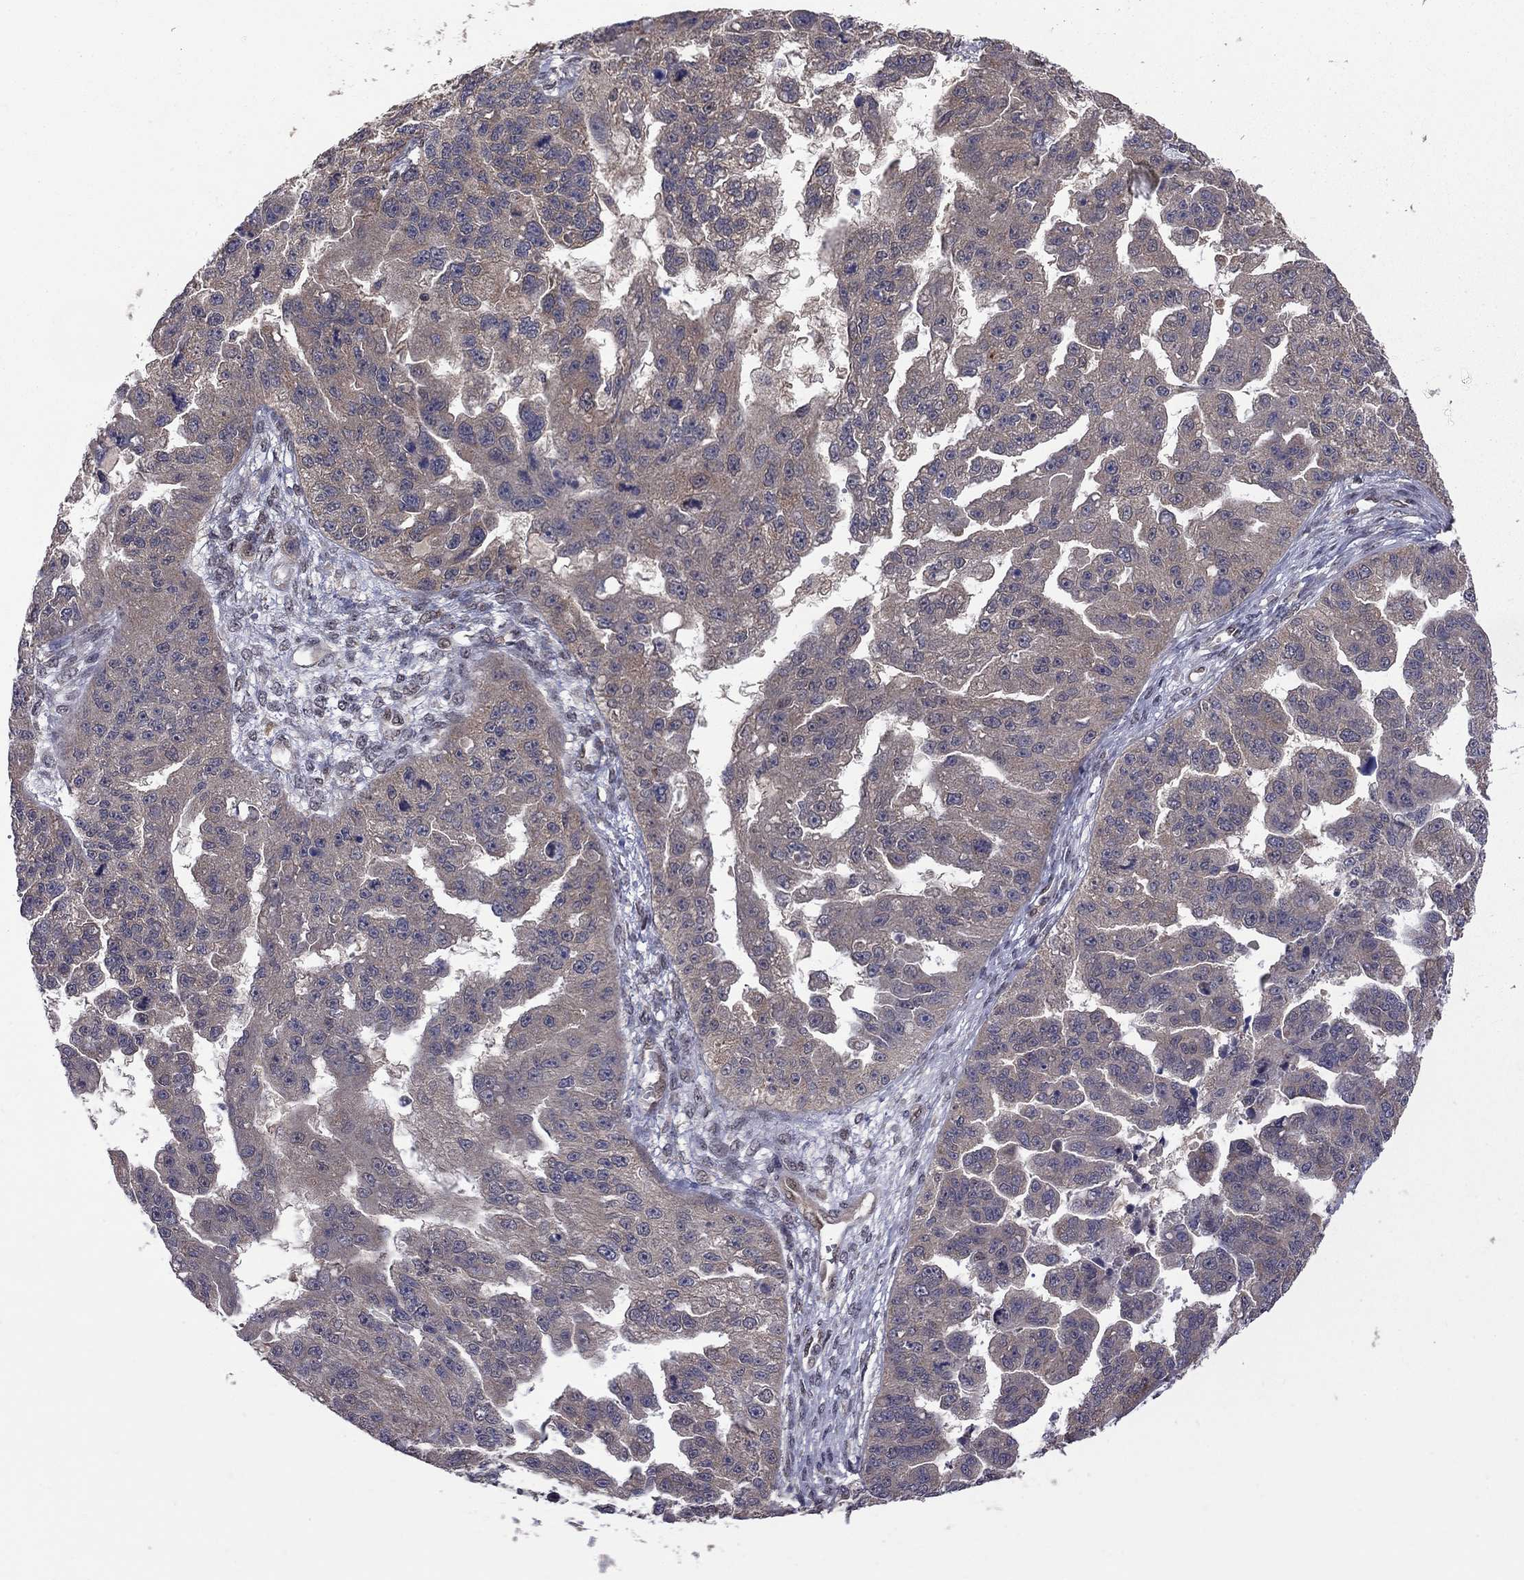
{"staining": {"intensity": "weak", "quantity": ">75%", "location": "cytoplasmic/membranous"}, "tissue": "ovarian cancer", "cell_type": "Tumor cells", "image_type": "cancer", "snomed": [{"axis": "morphology", "description": "Cystadenocarcinoma, serous, NOS"}, {"axis": "topography", "description": "Ovary"}], "caption": "Immunohistochemistry (DAB) staining of ovarian cancer (serous cystadenocarcinoma) reveals weak cytoplasmic/membranous protein positivity in approximately >75% of tumor cells. The staining was performed using DAB (3,3'-diaminobenzidine) to visualize the protein expression in brown, while the nuclei were stained in blue with hematoxylin (Magnification: 20x).", "gene": "GPAA1", "patient": {"sex": "female", "age": 58}}